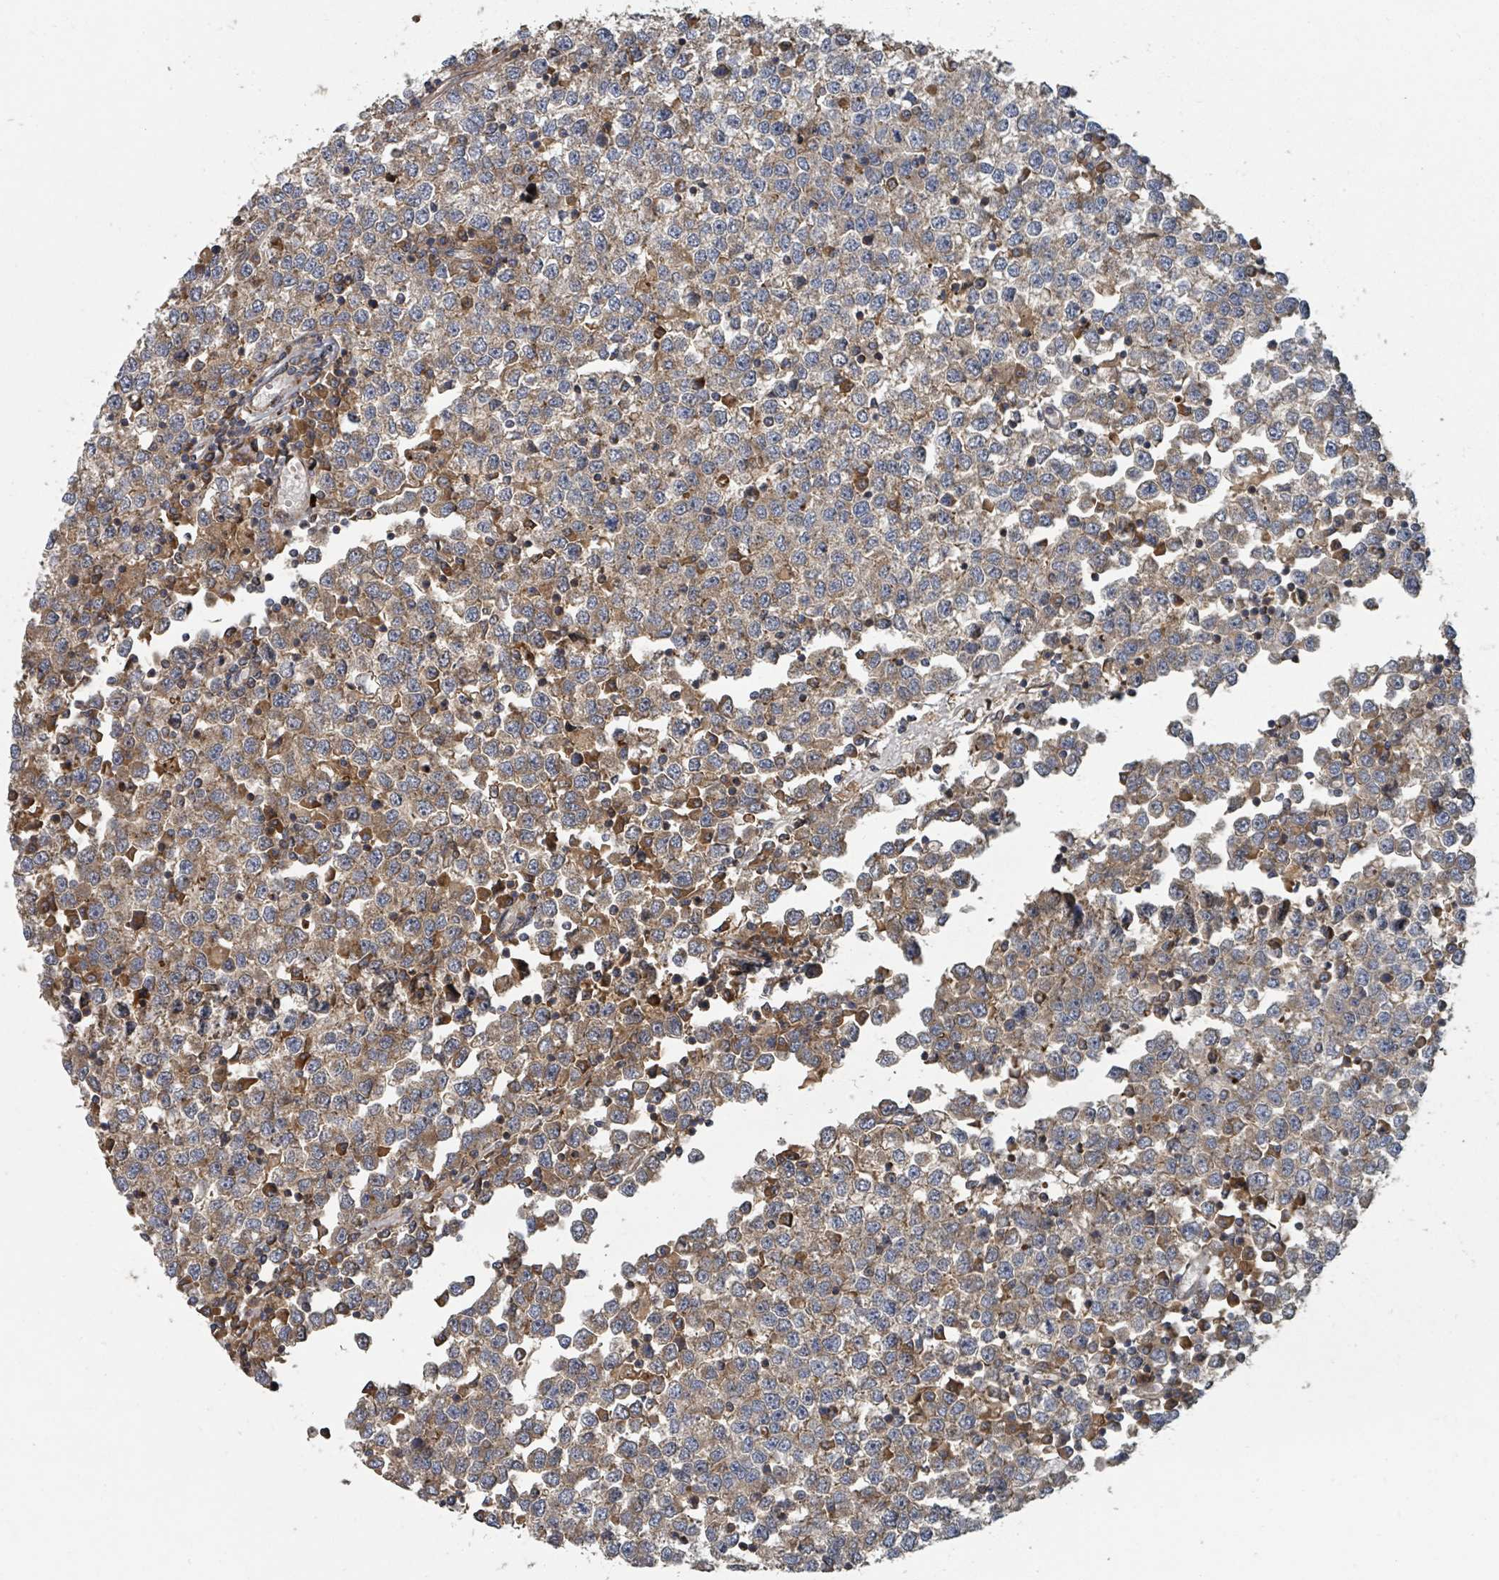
{"staining": {"intensity": "moderate", "quantity": ">75%", "location": "cytoplasmic/membranous"}, "tissue": "testis cancer", "cell_type": "Tumor cells", "image_type": "cancer", "snomed": [{"axis": "morphology", "description": "Seminoma, NOS"}, {"axis": "topography", "description": "Testis"}], "caption": "Tumor cells display medium levels of moderate cytoplasmic/membranous expression in about >75% of cells in human testis cancer (seminoma). Immunohistochemistry (ihc) stains the protein in brown and the nuclei are stained blue.", "gene": "DPM1", "patient": {"sex": "male", "age": 65}}